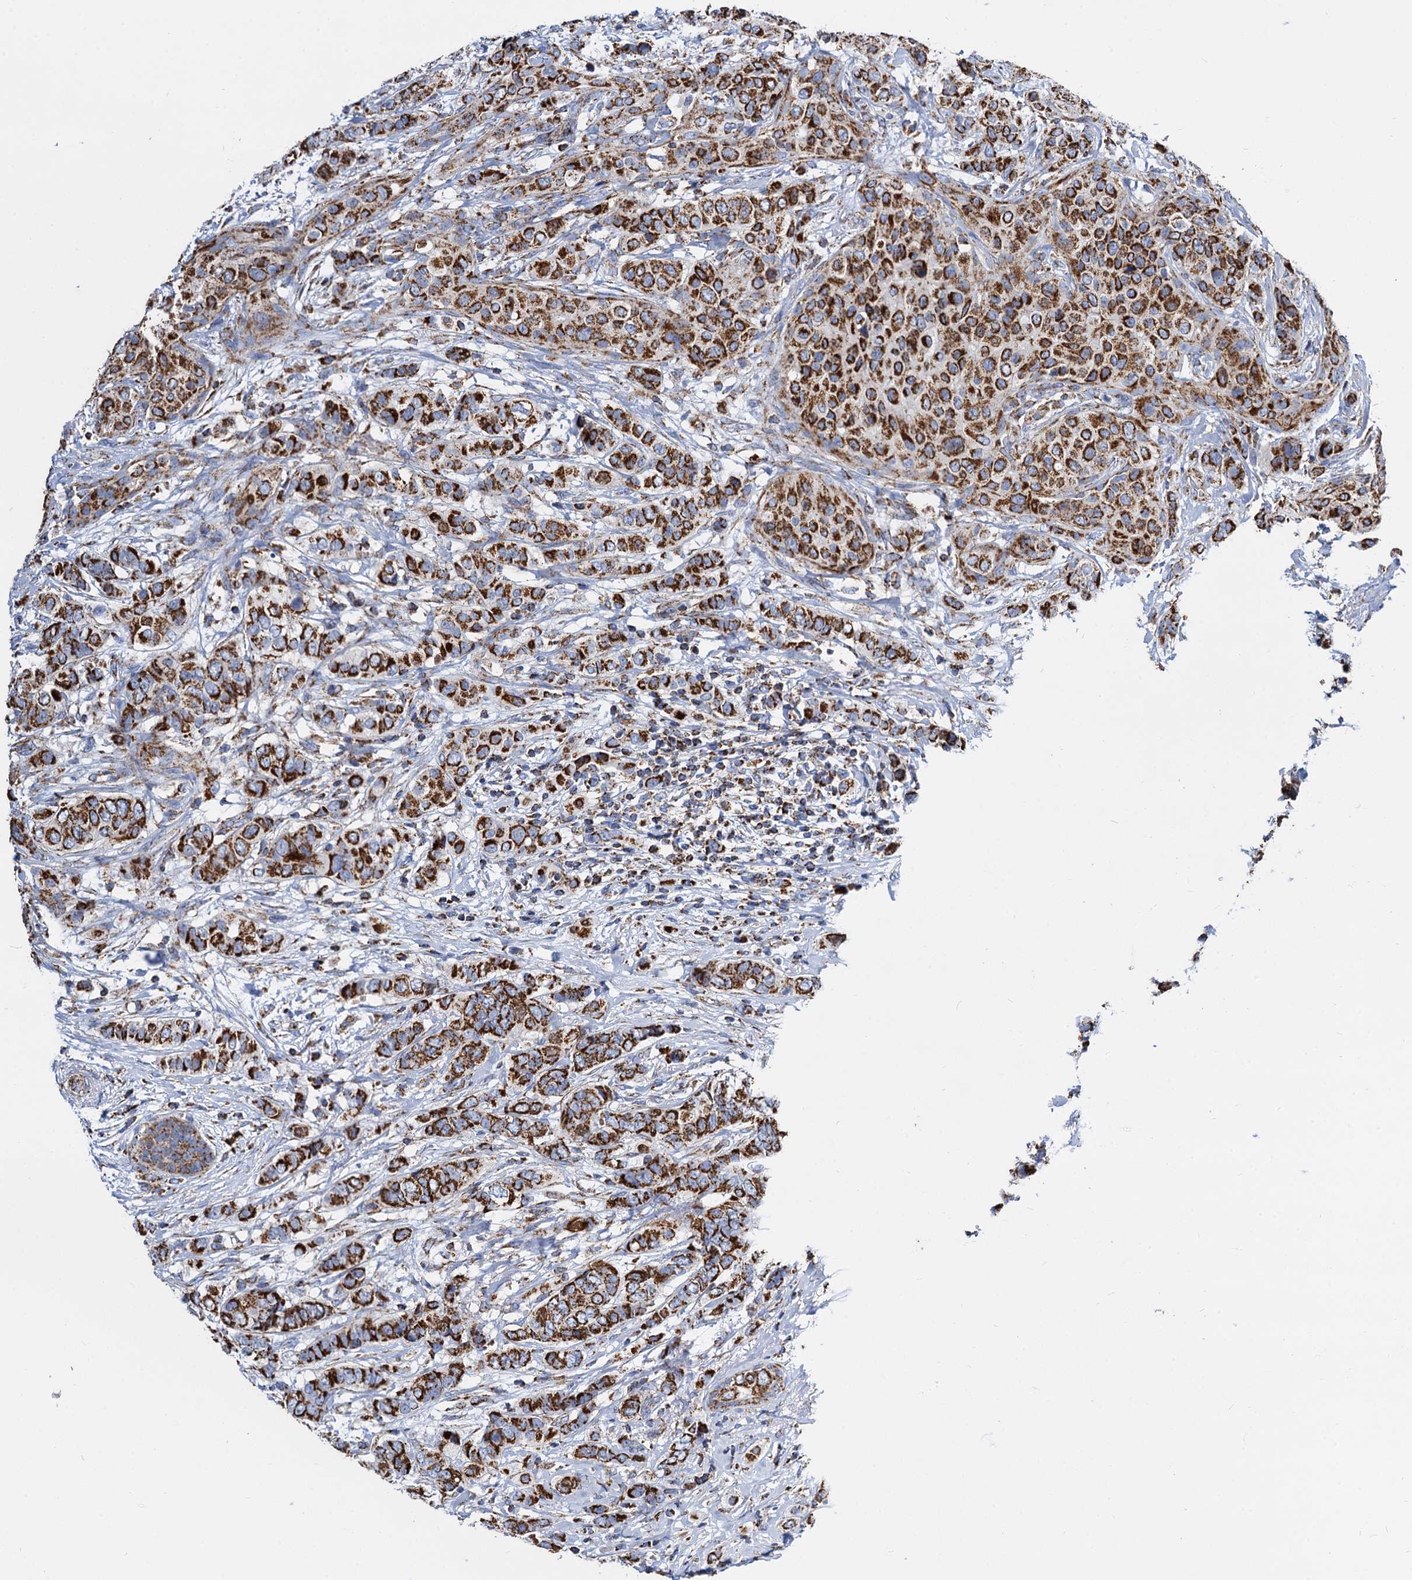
{"staining": {"intensity": "strong", "quantity": ">75%", "location": "cytoplasmic/membranous"}, "tissue": "breast cancer", "cell_type": "Tumor cells", "image_type": "cancer", "snomed": [{"axis": "morphology", "description": "Lobular carcinoma"}, {"axis": "topography", "description": "Breast"}], "caption": "A micrograph of human breast cancer stained for a protein reveals strong cytoplasmic/membranous brown staining in tumor cells.", "gene": "TIMM10", "patient": {"sex": "female", "age": 51}}